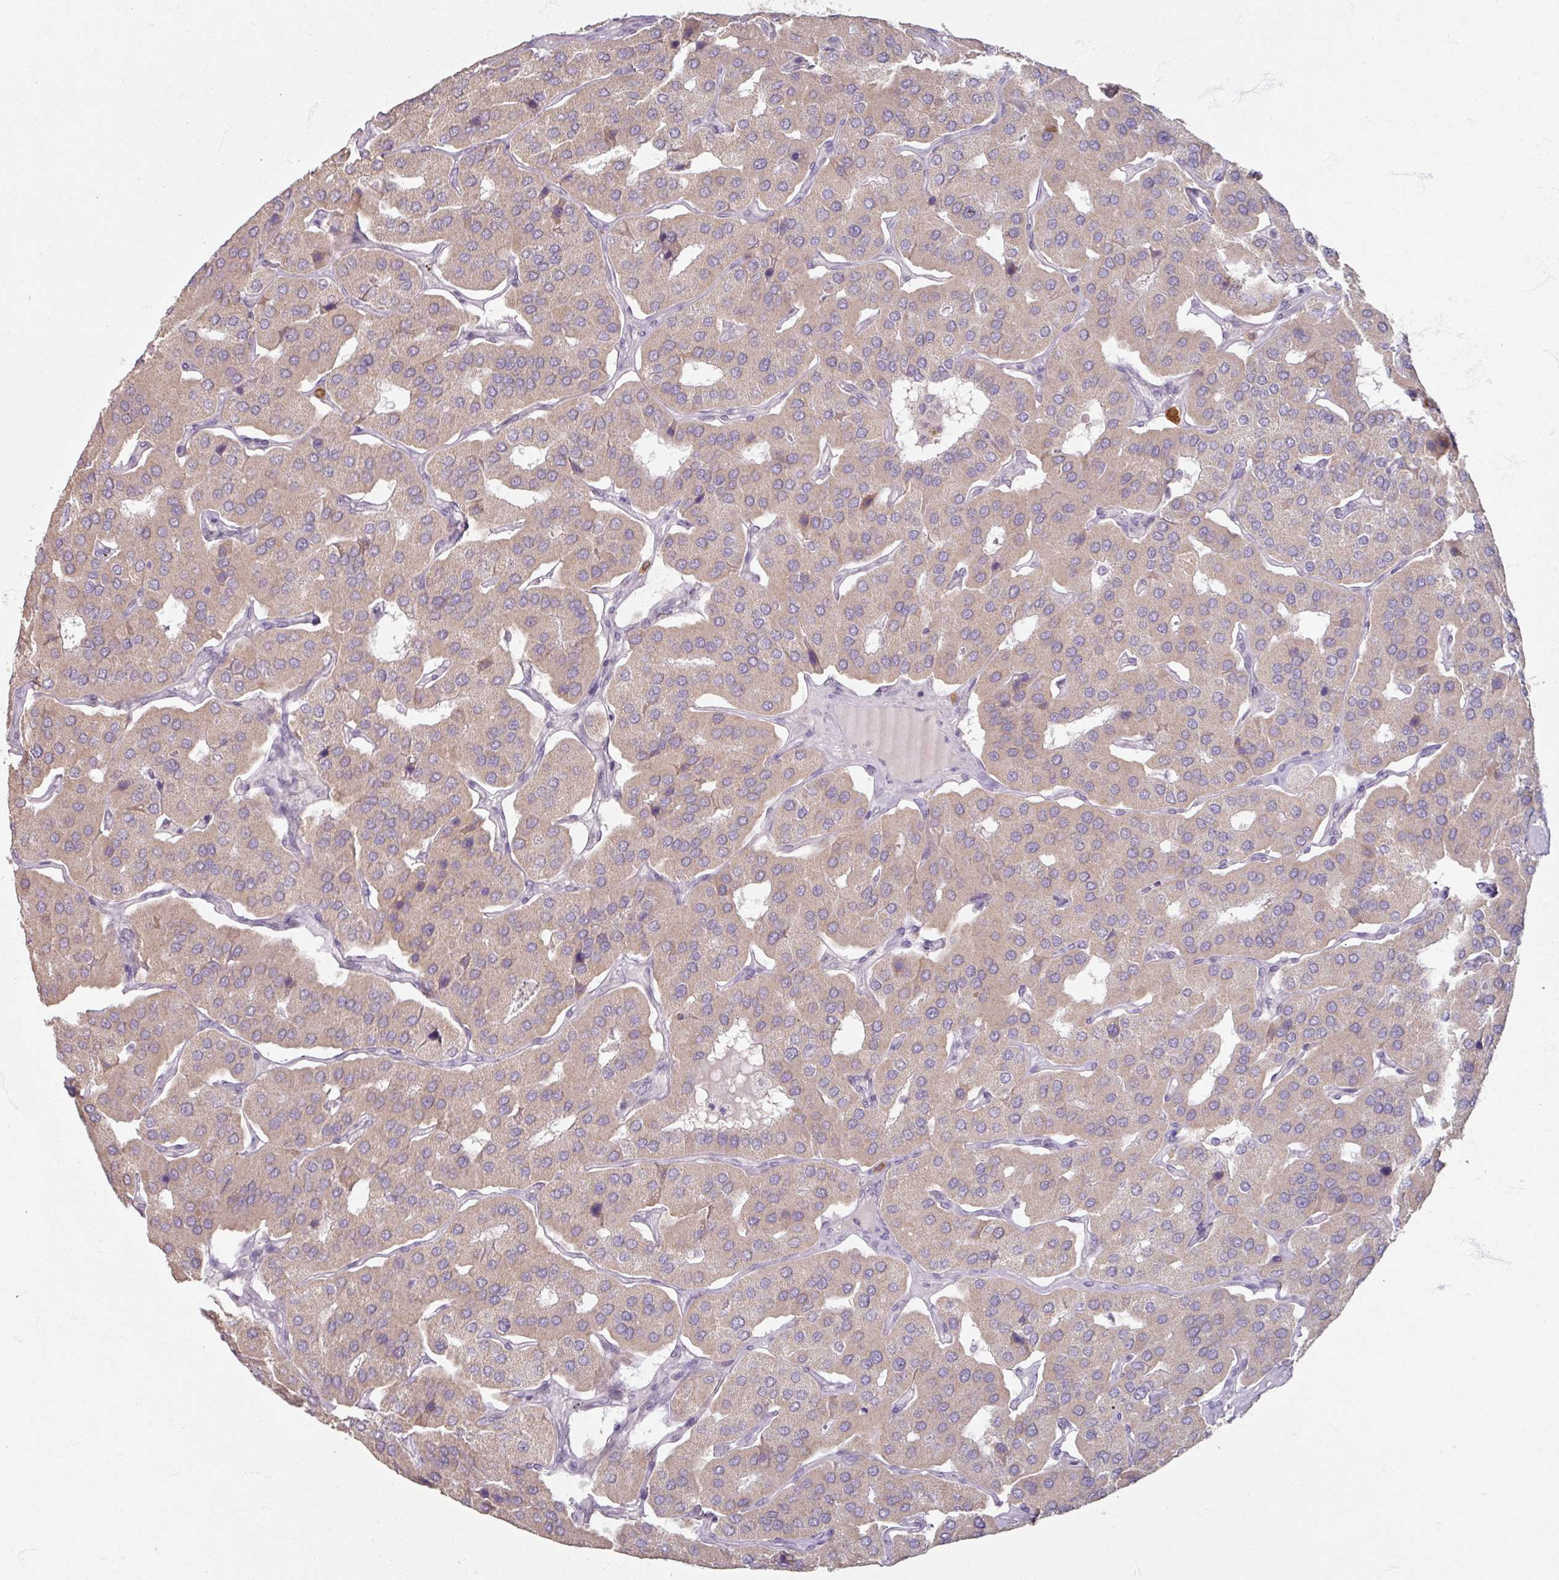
{"staining": {"intensity": "negative", "quantity": "none", "location": "none"}, "tissue": "parathyroid gland", "cell_type": "Glandular cells", "image_type": "normal", "snomed": [{"axis": "morphology", "description": "Normal tissue, NOS"}, {"axis": "morphology", "description": "Adenoma, NOS"}, {"axis": "topography", "description": "Parathyroid gland"}], "caption": "High magnification brightfield microscopy of unremarkable parathyroid gland stained with DAB (brown) and counterstained with hematoxylin (blue): glandular cells show no significant positivity.", "gene": "SOX11", "patient": {"sex": "female", "age": 86}}